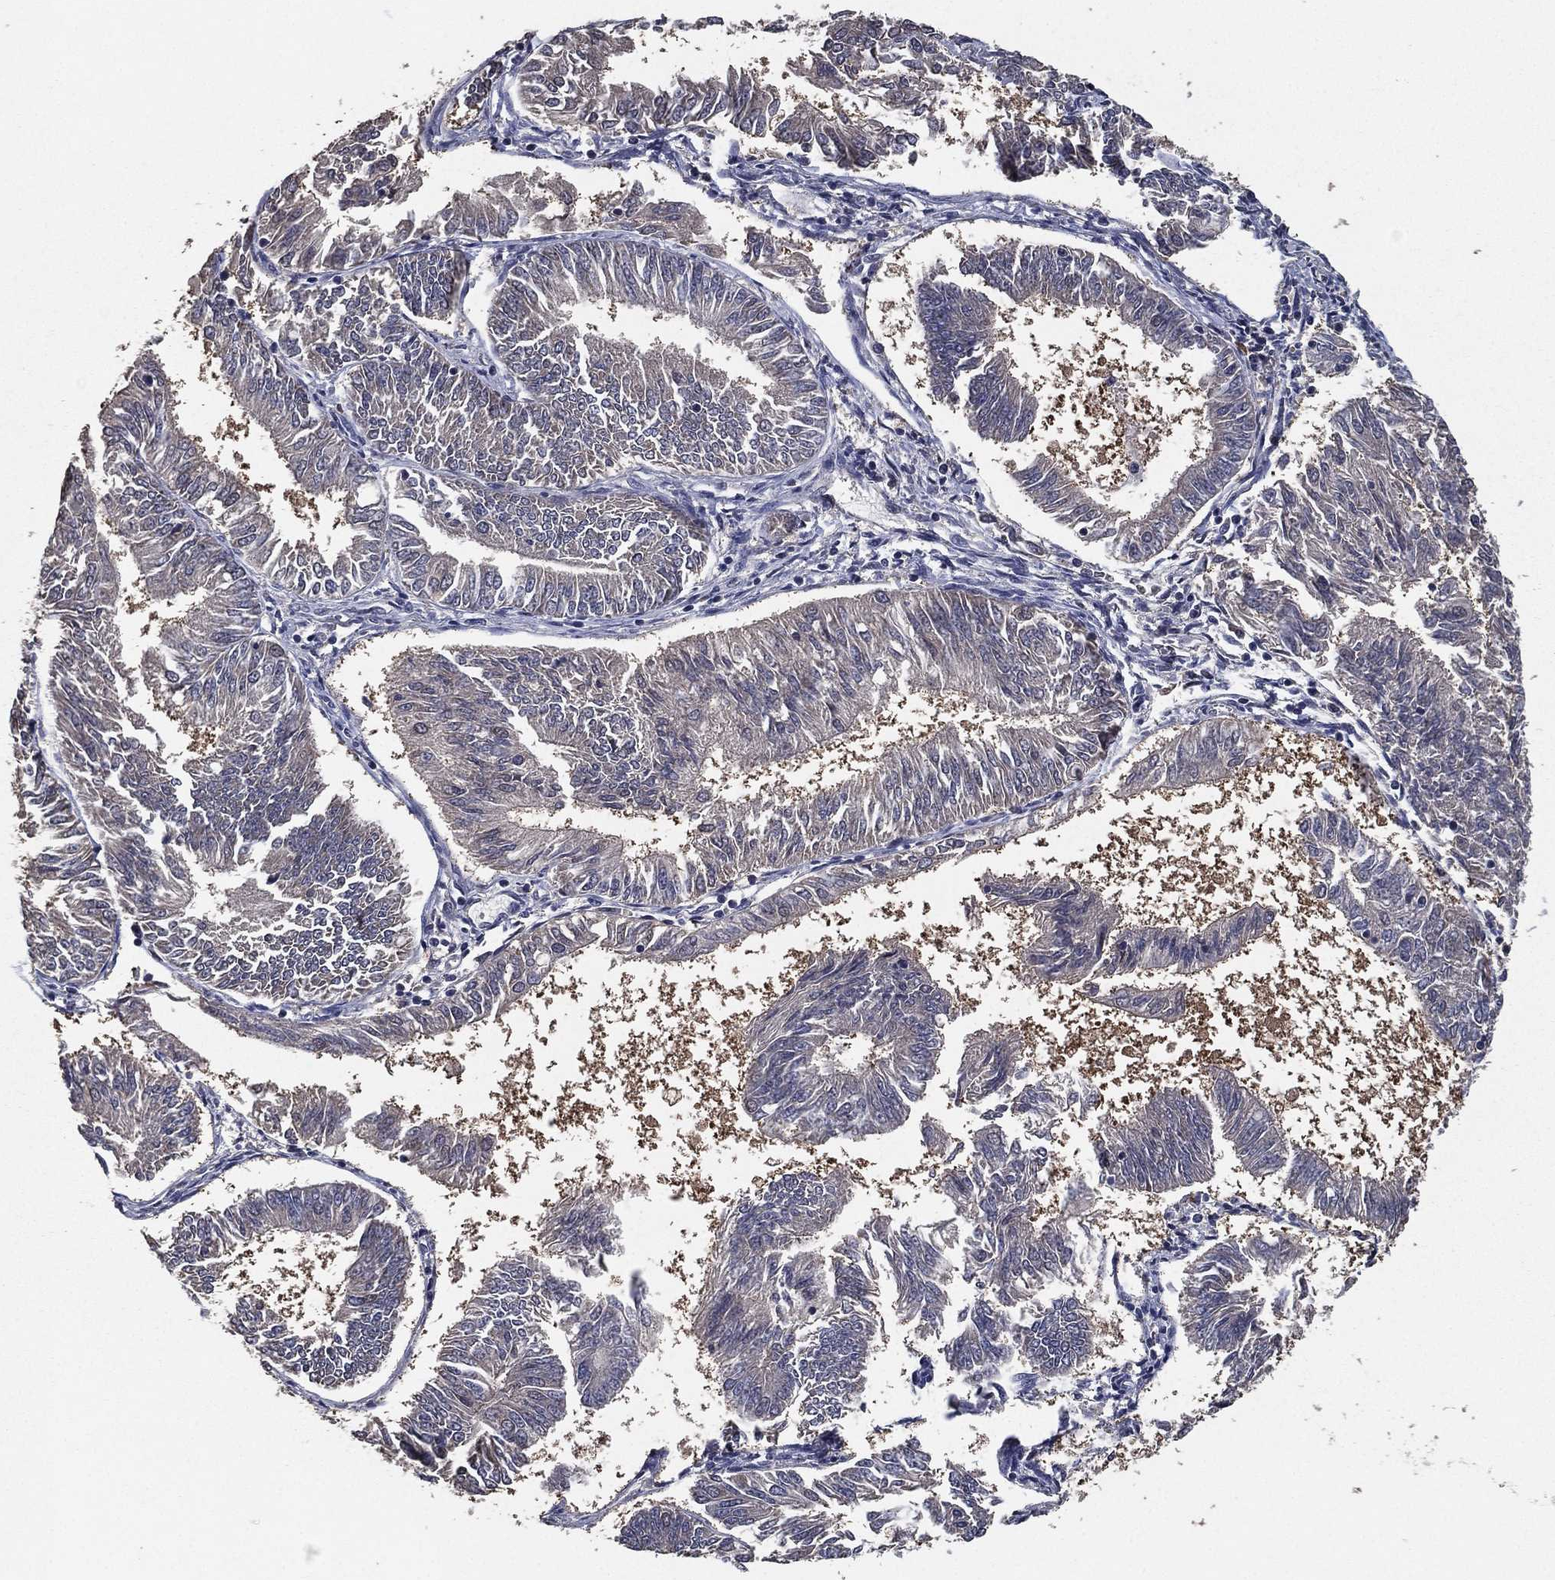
{"staining": {"intensity": "negative", "quantity": "none", "location": "none"}, "tissue": "endometrial cancer", "cell_type": "Tumor cells", "image_type": "cancer", "snomed": [{"axis": "morphology", "description": "Adenocarcinoma, NOS"}, {"axis": "topography", "description": "Endometrium"}], "caption": "Immunohistochemical staining of endometrial adenocarcinoma shows no significant expression in tumor cells.", "gene": "PCNT", "patient": {"sex": "female", "age": 58}}